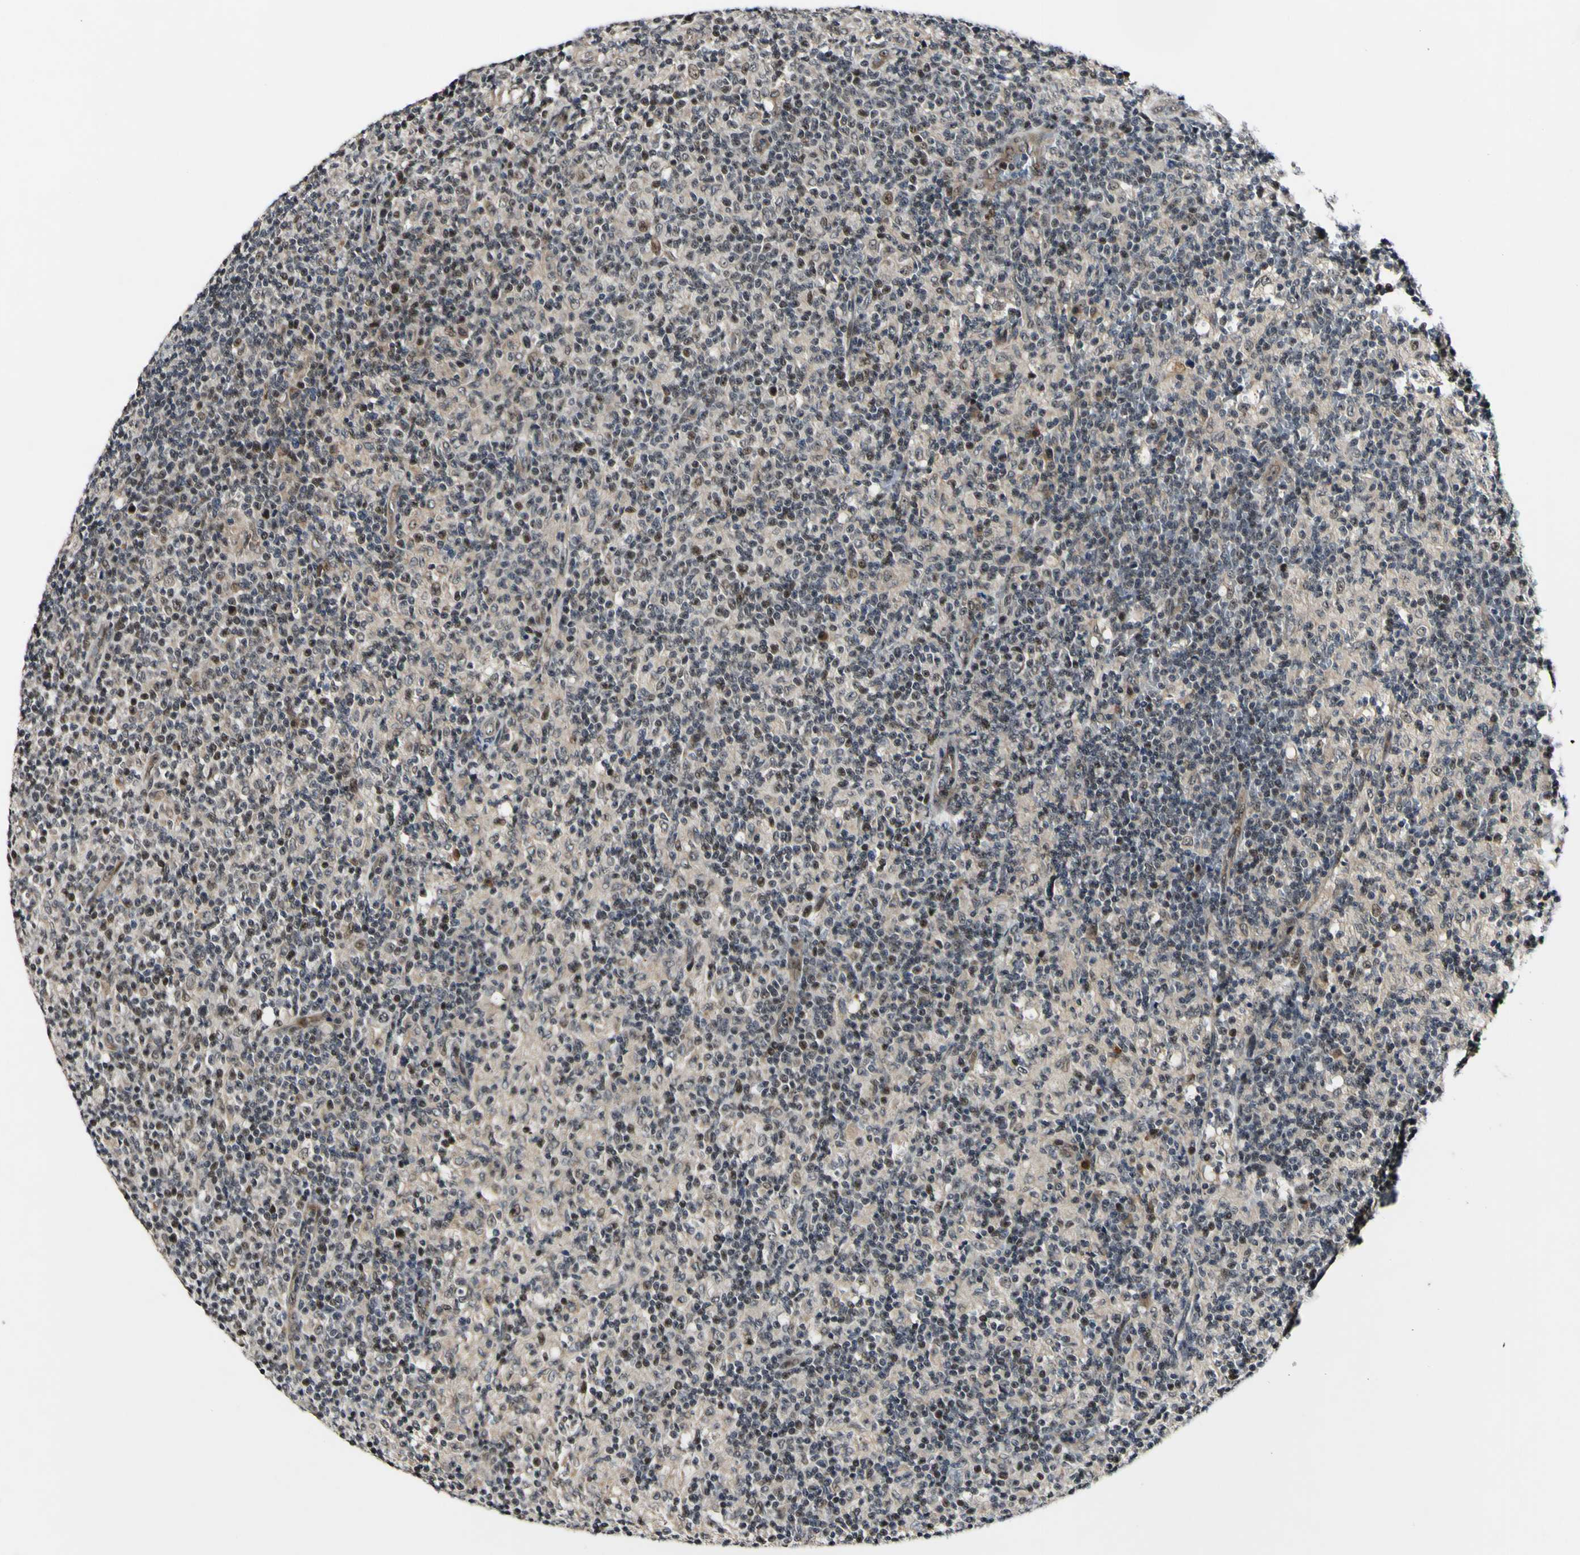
{"staining": {"intensity": "moderate", "quantity": "25%-75%", "location": "nuclear"}, "tissue": "lymph node", "cell_type": "Germinal center cells", "image_type": "normal", "snomed": [{"axis": "morphology", "description": "Normal tissue, NOS"}, {"axis": "morphology", "description": "Inflammation, NOS"}, {"axis": "topography", "description": "Lymph node"}], "caption": "Immunohistochemical staining of benign human lymph node shows medium levels of moderate nuclear positivity in about 25%-75% of germinal center cells.", "gene": "POLR2F", "patient": {"sex": "male", "age": 55}}